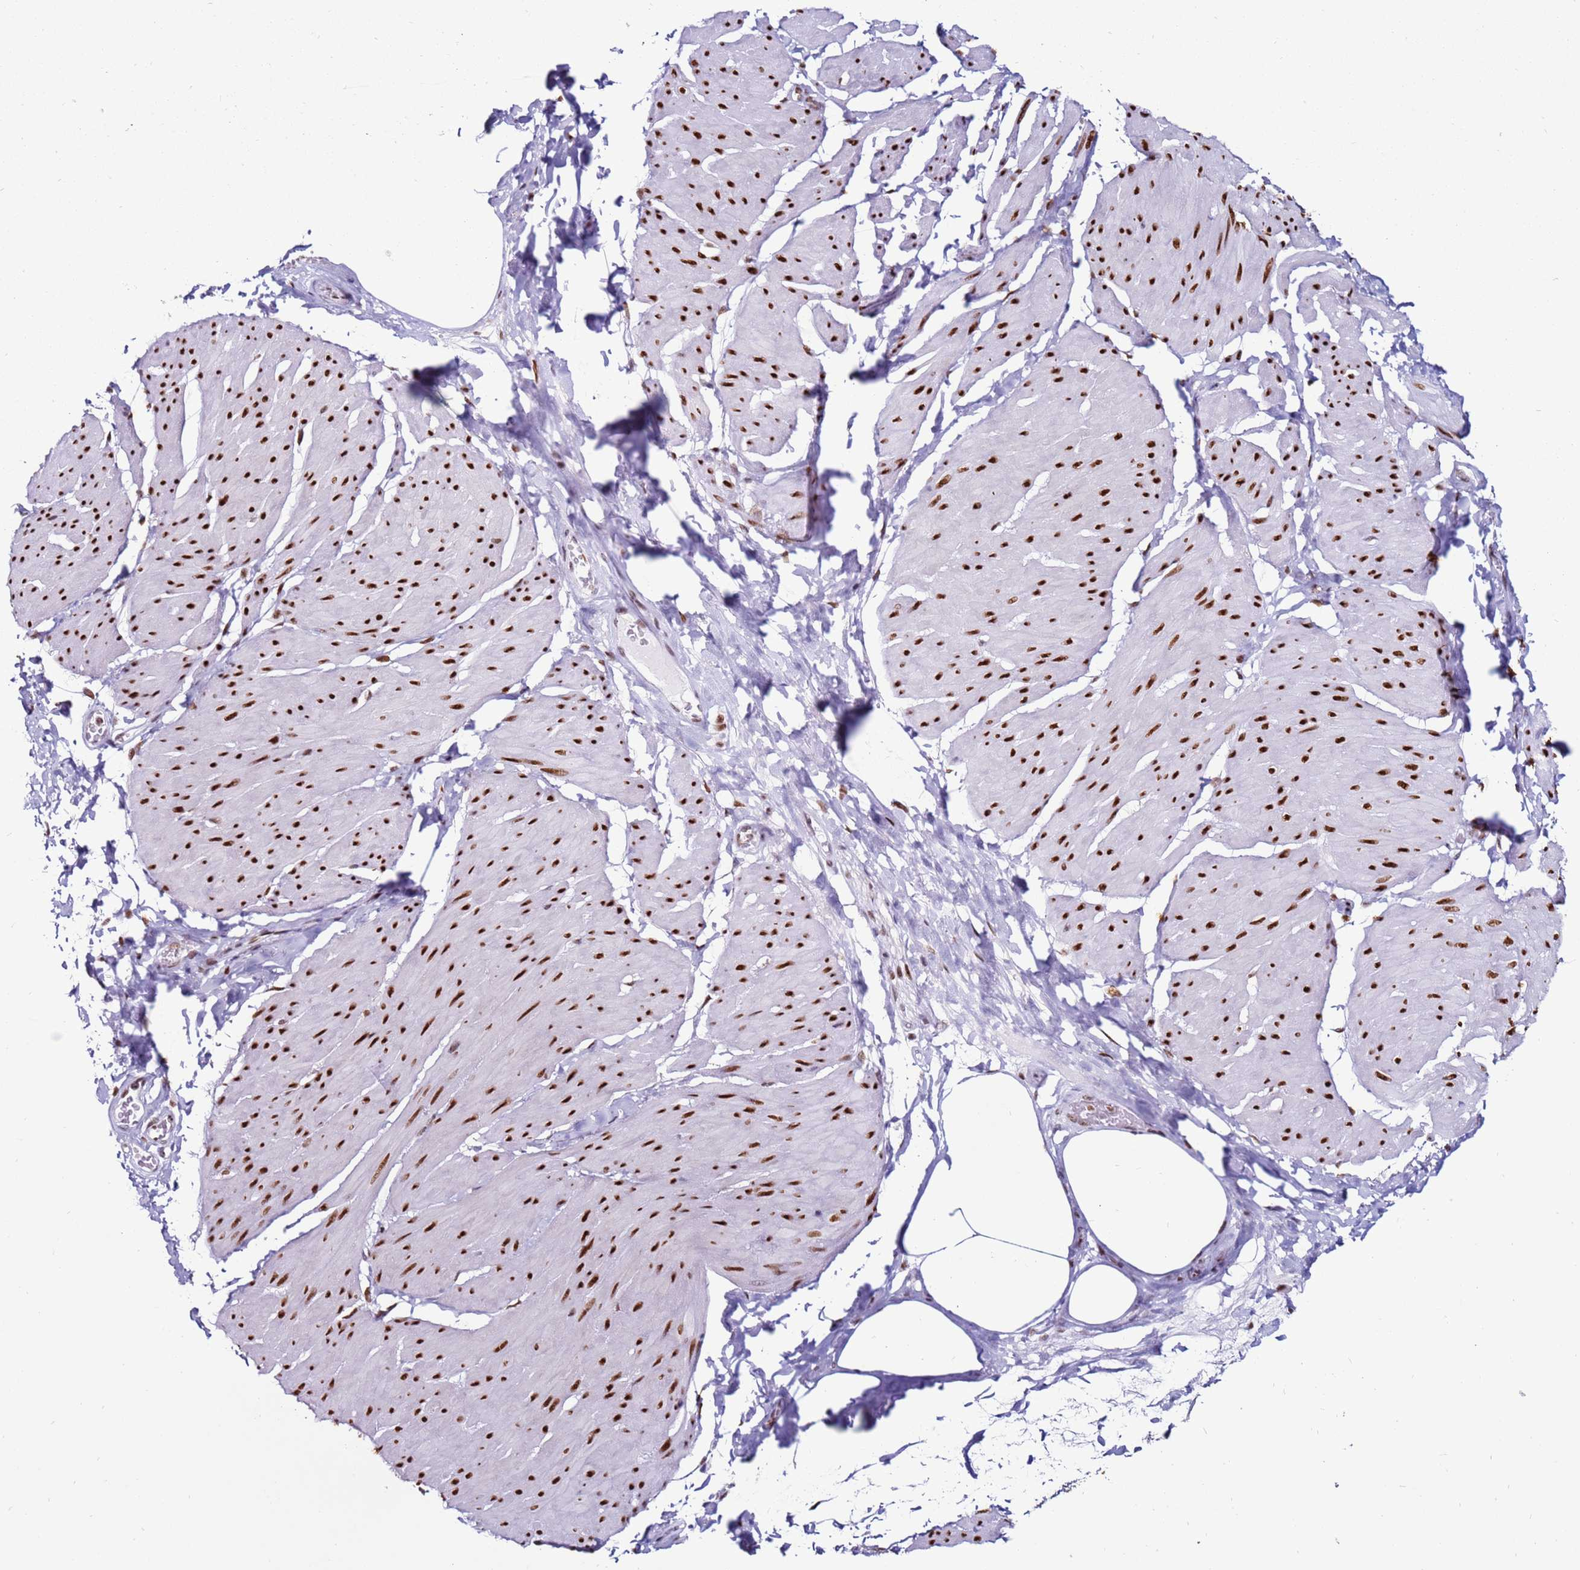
{"staining": {"intensity": "strong", "quantity": ">75%", "location": "nuclear"}, "tissue": "smooth muscle", "cell_type": "Smooth muscle cells", "image_type": "normal", "snomed": [{"axis": "morphology", "description": "Urothelial carcinoma, High grade"}, {"axis": "topography", "description": "Urinary bladder"}], "caption": "Immunohistochemistry (DAB) staining of unremarkable human smooth muscle displays strong nuclear protein positivity in about >75% of smooth muscle cells. (Stains: DAB in brown, nuclei in blue, Microscopy: brightfield microscopy at high magnification).", "gene": "KPNA4", "patient": {"sex": "male", "age": 46}}